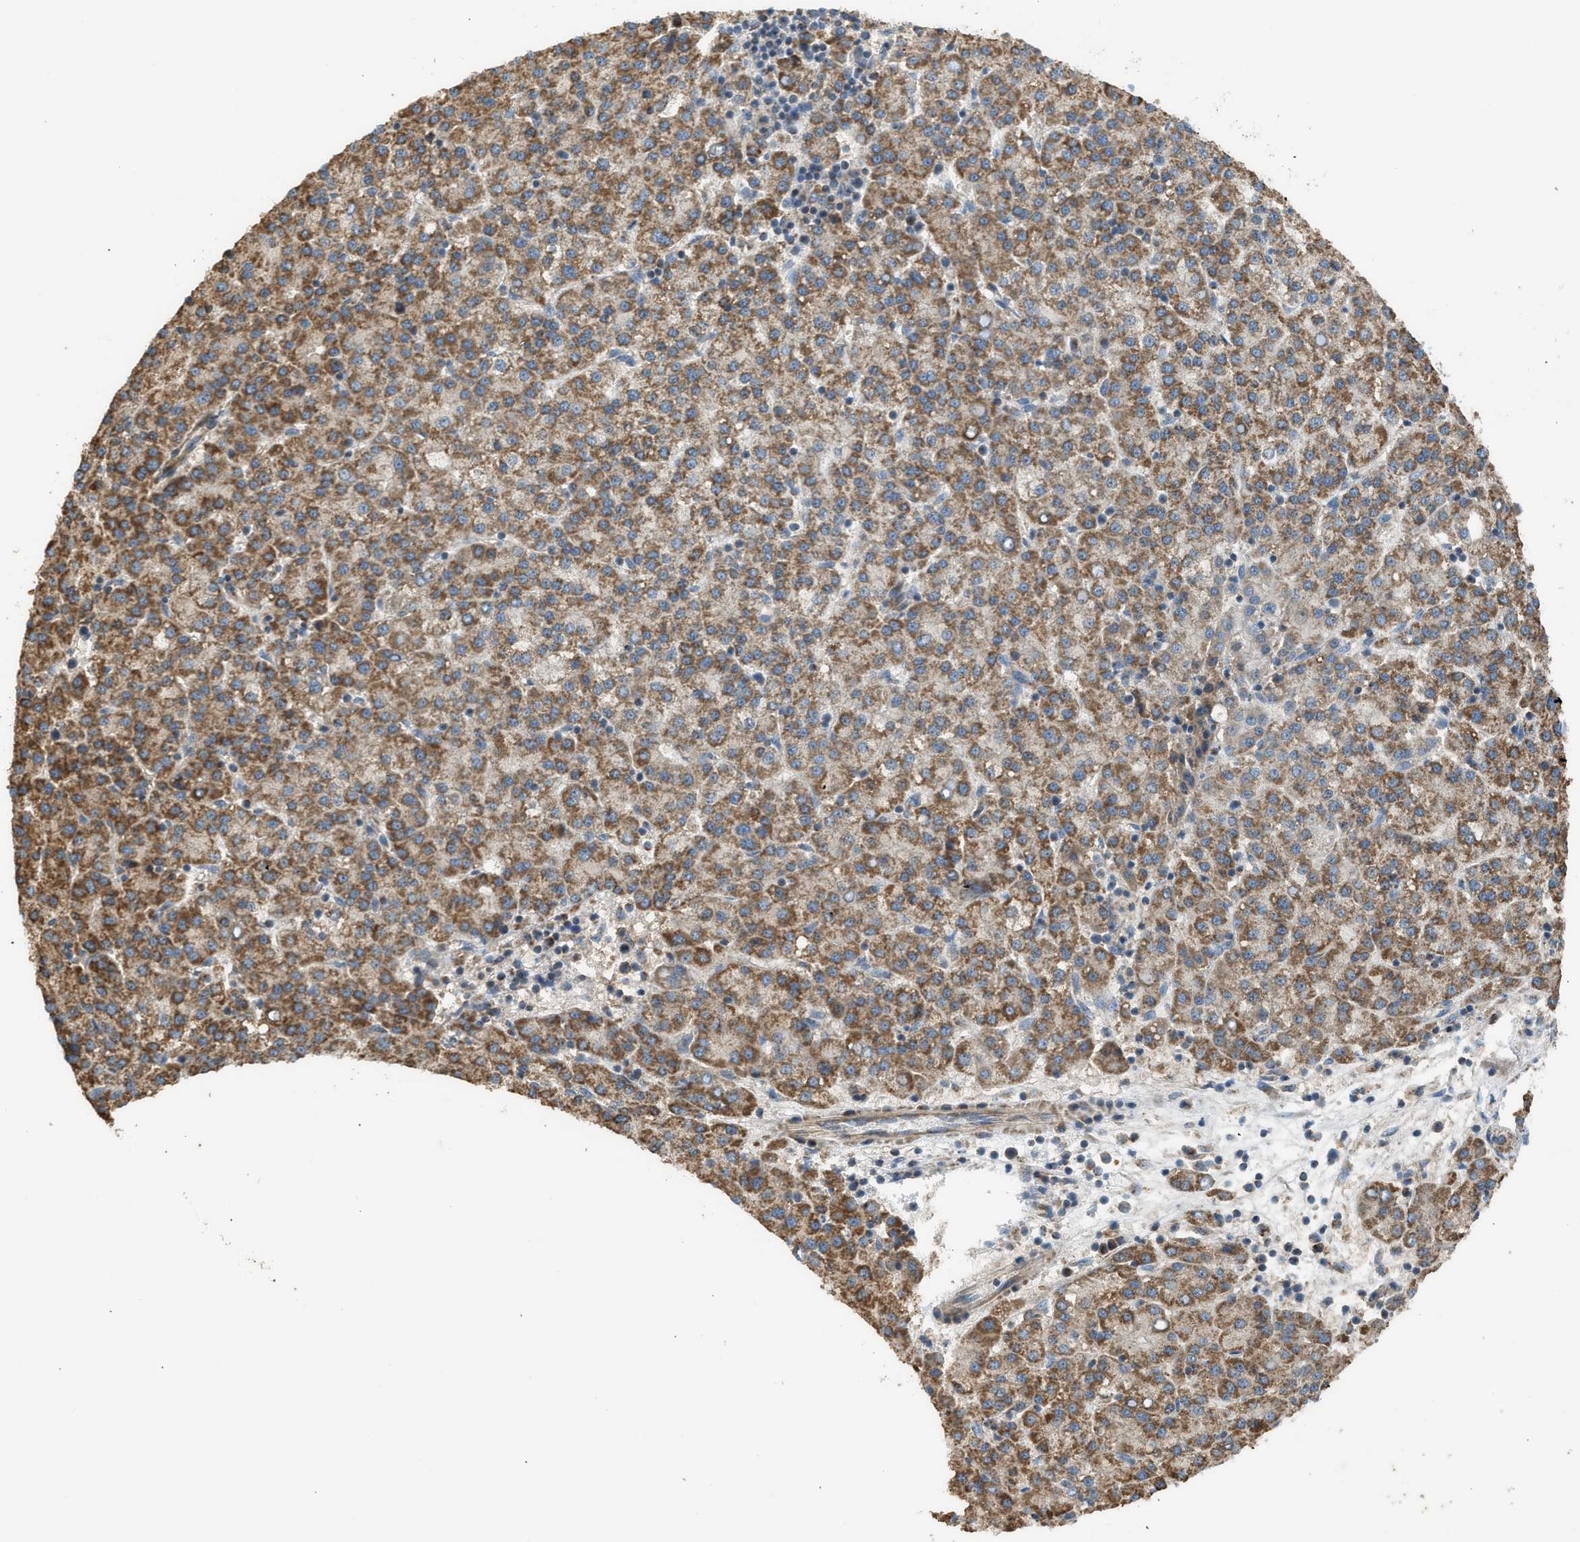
{"staining": {"intensity": "strong", "quantity": ">75%", "location": "cytoplasmic/membranous"}, "tissue": "liver cancer", "cell_type": "Tumor cells", "image_type": "cancer", "snomed": [{"axis": "morphology", "description": "Carcinoma, Hepatocellular, NOS"}, {"axis": "topography", "description": "Liver"}], "caption": "Immunohistochemistry (DAB (3,3'-diaminobenzidine)) staining of human liver cancer (hepatocellular carcinoma) displays strong cytoplasmic/membranous protein staining in approximately >75% of tumor cells.", "gene": "STARD3", "patient": {"sex": "female", "age": 58}}